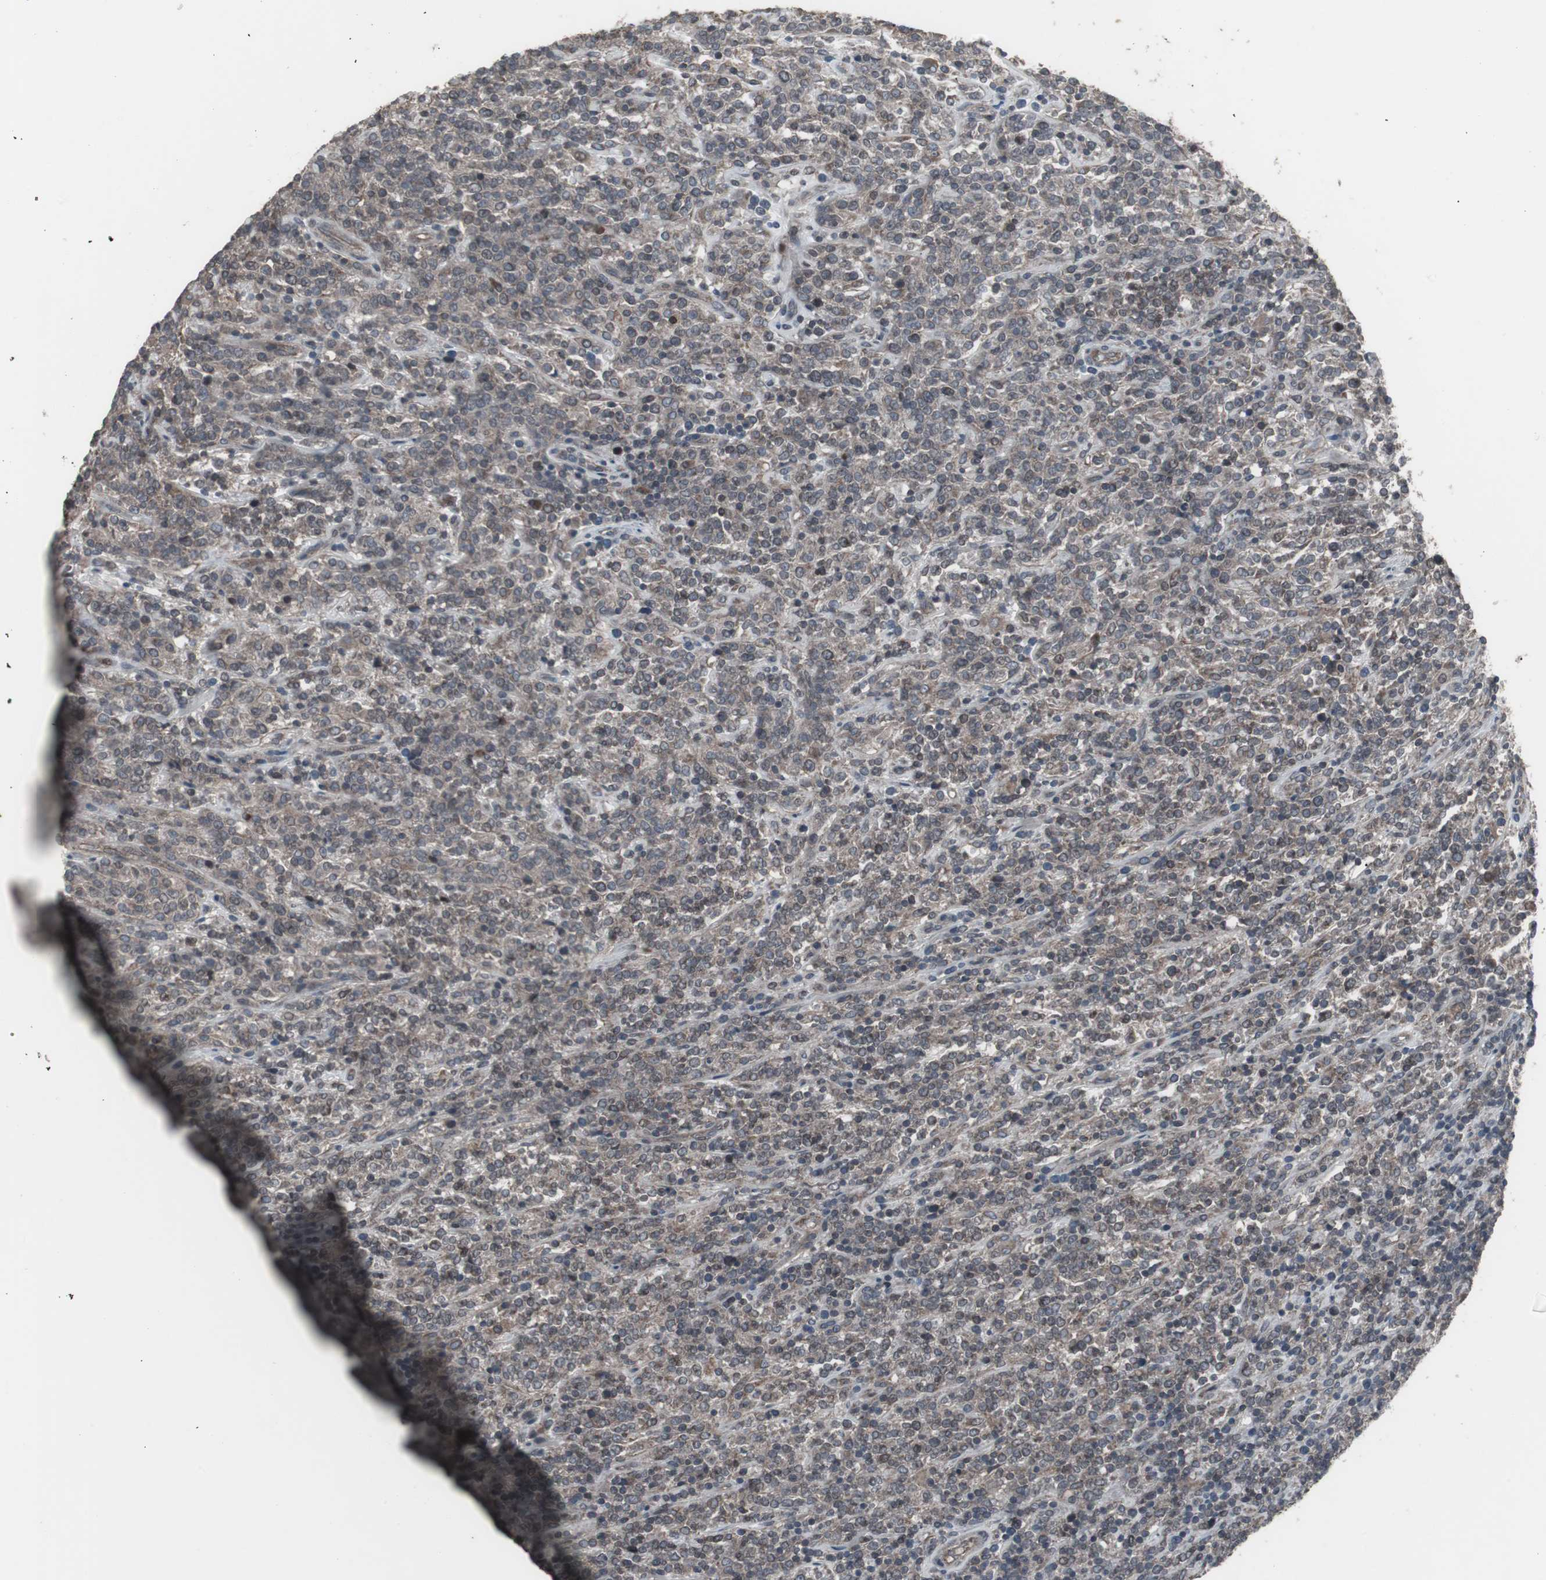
{"staining": {"intensity": "weak", "quantity": "25%-75%", "location": "cytoplasmic/membranous"}, "tissue": "lymphoma", "cell_type": "Tumor cells", "image_type": "cancer", "snomed": [{"axis": "morphology", "description": "Malignant lymphoma, non-Hodgkin's type, High grade"}, {"axis": "topography", "description": "Soft tissue"}], "caption": "Protein staining by IHC shows weak cytoplasmic/membranous expression in about 25%-75% of tumor cells in lymphoma. Using DAB (3,3'-diaminobenzidine) (brown) and hematoxylin (blue) stains, captured at high magnification using brightfield microscopy.", "gene": "SSTR2", "patient": {"sex": "male", "age": 18}}